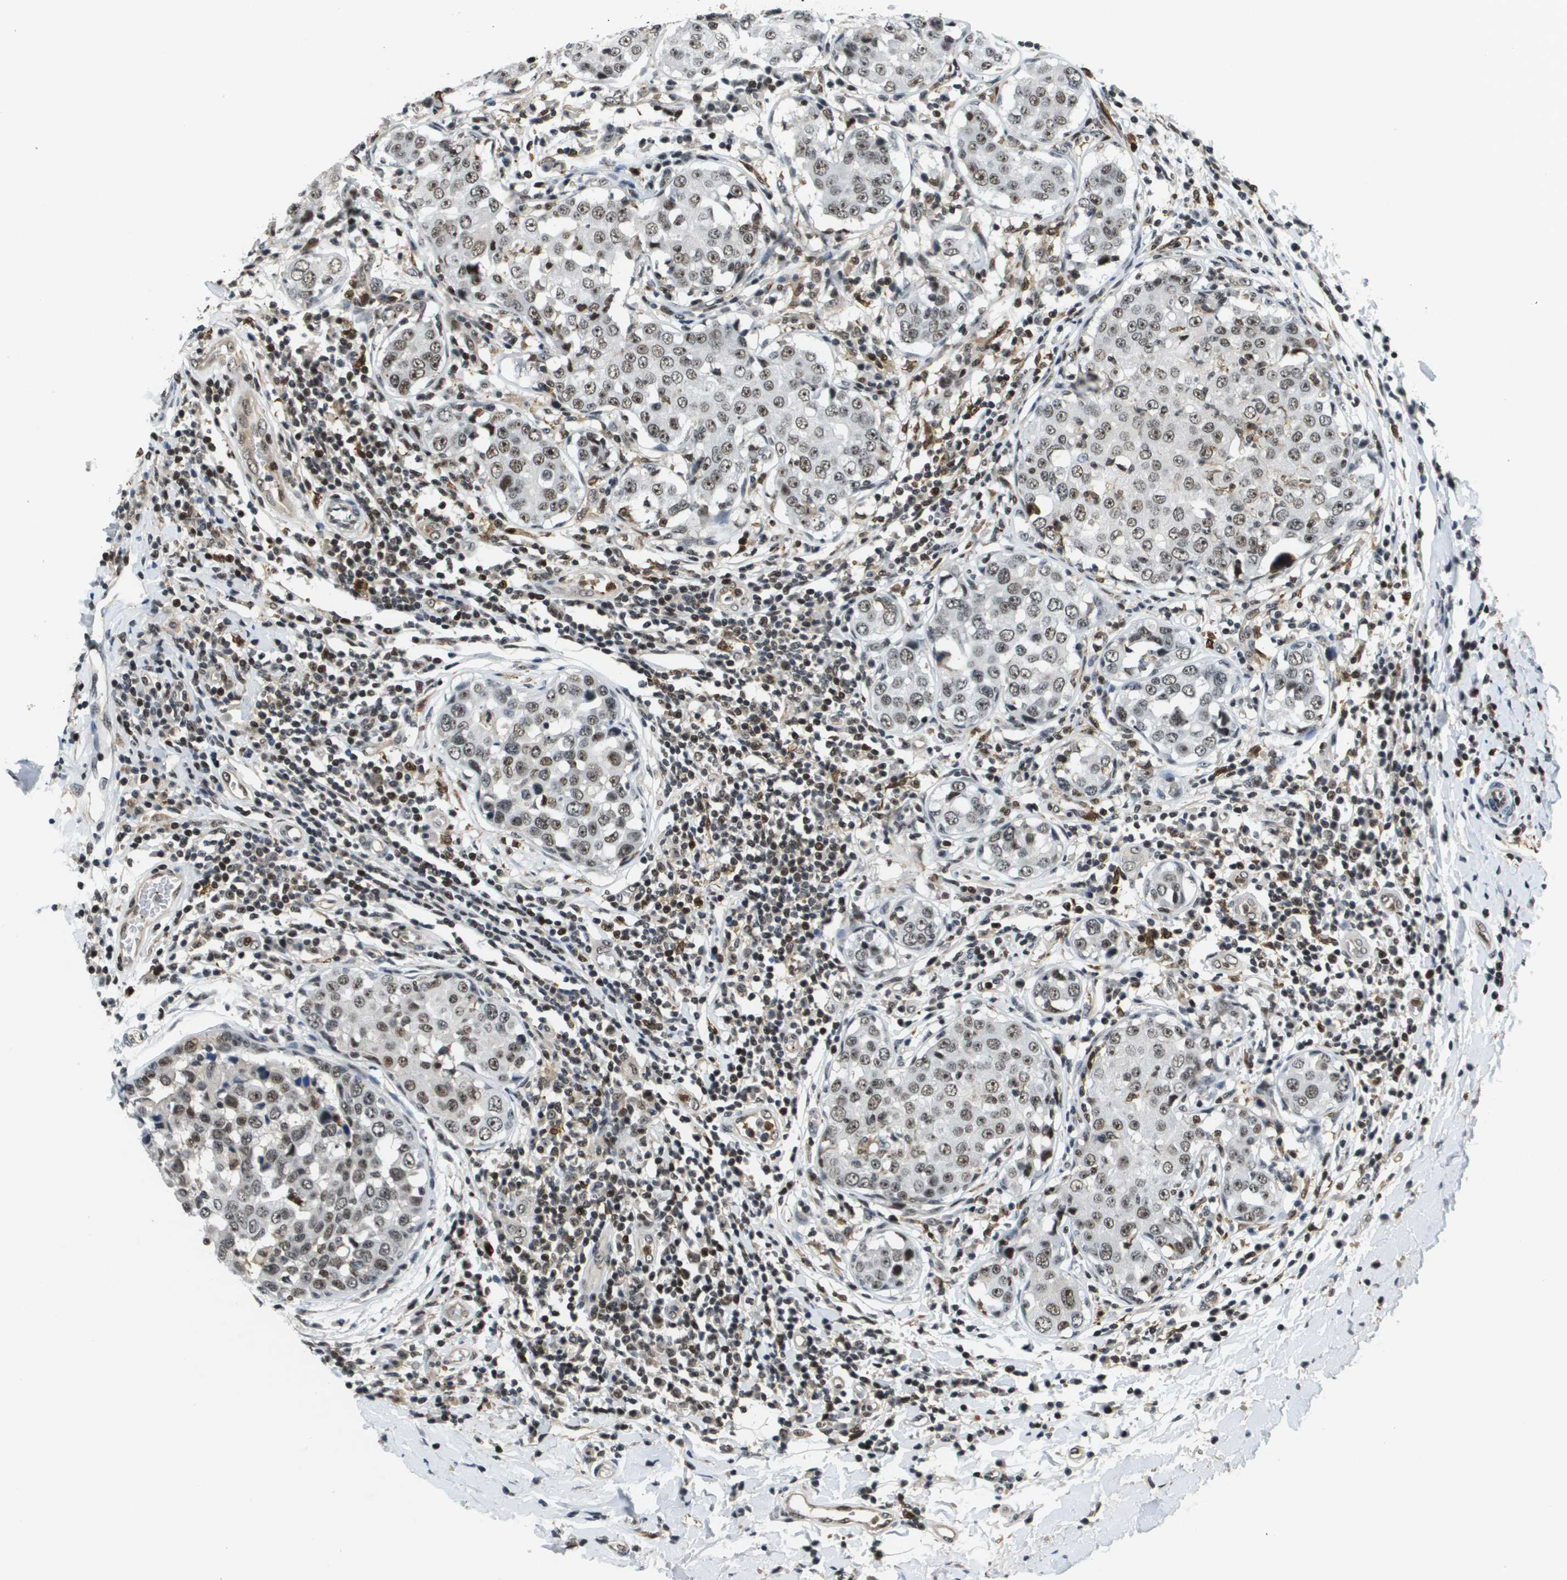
{"staining": {"intensity": "weak", "quantity": ">75%", "location": "nuclear"}, "tissue": "breast cancer", "cell_type": "Tumor cells", "image_type": "cancer", "snomed": [{"axis": "morphology", "description": "Duct carcinoma"}, {"axis": "topography", "description": "Breast"}], "caption": "Immunohistochemical staining of breast intraductal carcinoma reveals low levels of weak nuclear protein positivity in about >75% of tumor cells.", "gene": "EP400", "patient": {"sex": "female", "age": 27}}